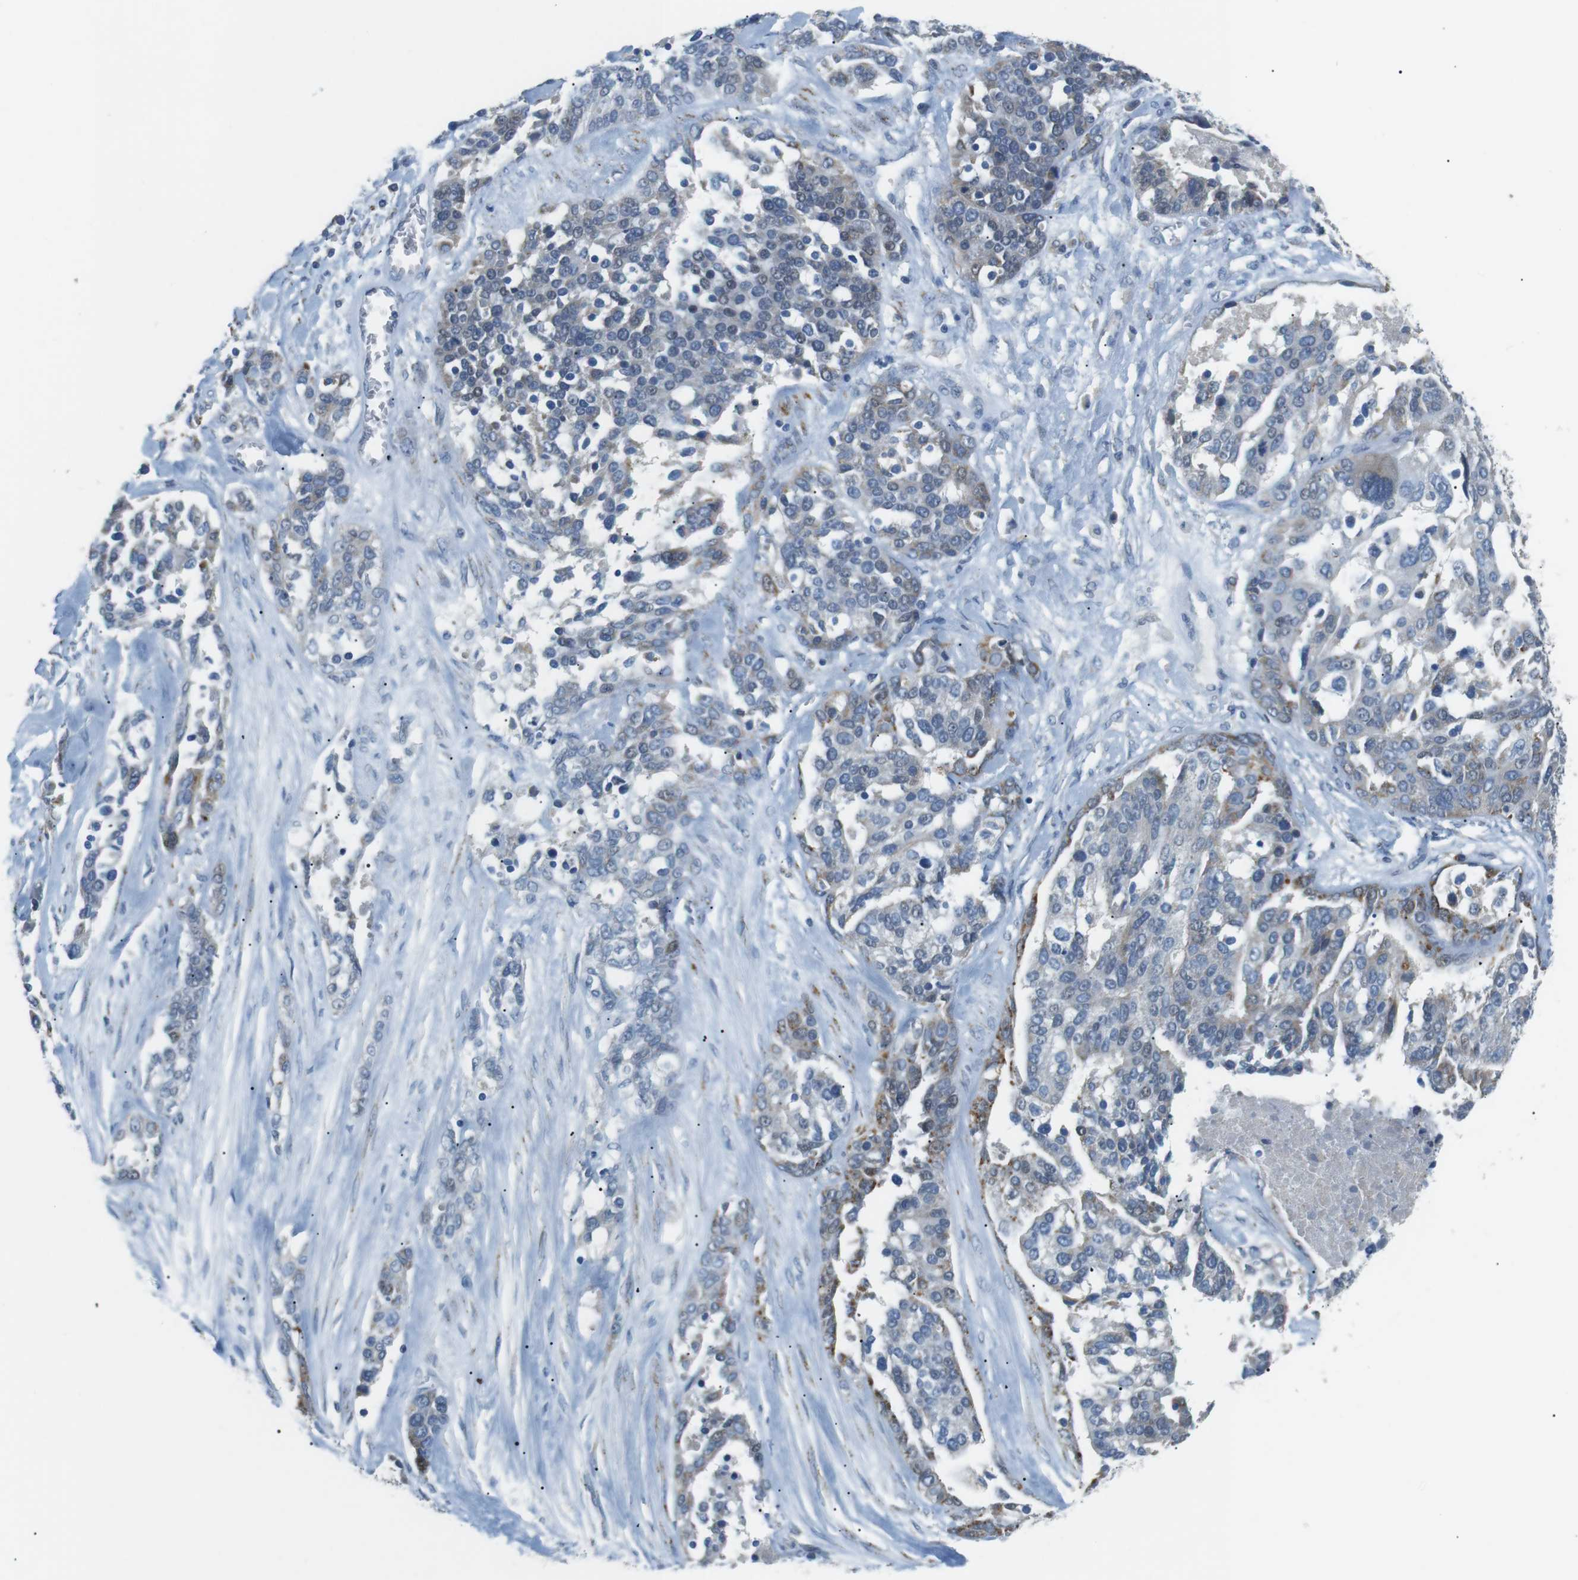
{"staining": {"intensity": "weak", "quantity": "25%-75%", "location": "cytoplasmic/membranous"}, "tissue": "ovarian cancer", "cell_type": "Tumor cells", "image_type": "cancer", "snomed": [{"axis": "morphology", "description": "Cystadenocarcinoma, serous, NOS"}, {"axis": "topography", "description": "Ovary"}], "caption": "Approximately 25%-75% of tumor cells in human ovarian cancer (serous cystadenocarcinoma) exhibit weak cytoplasmic/membranous protein positivity as visualized by brown immunohistochemical staining.", "gene": "CD300E", "patient": {"sex": "female", "age": 44}}